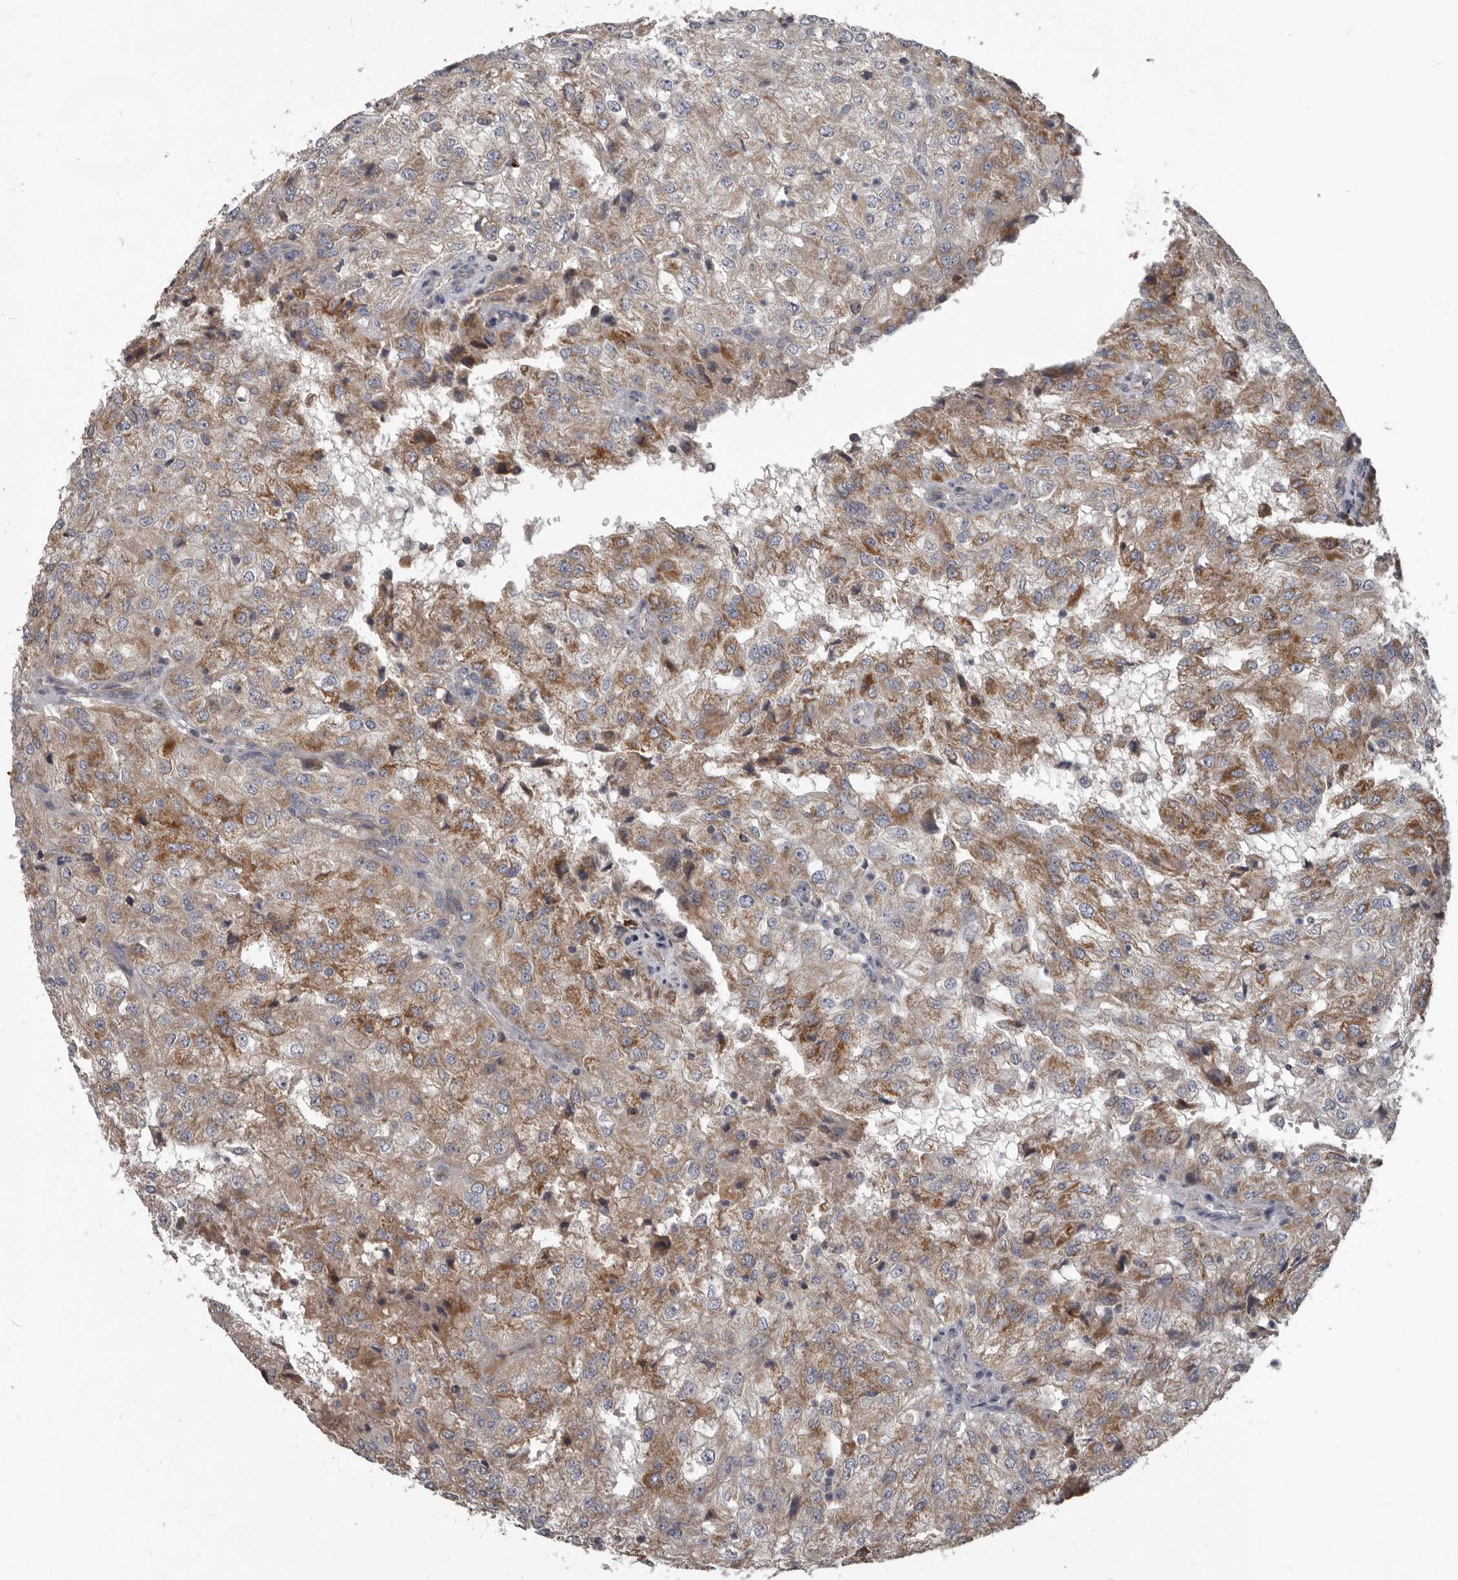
{"staining": {"intensity": "moderate", "quantity": ">75%", "location": "cytoplasmic/membranous"}, "tissue": "renal cancer", "cell_type": "Tumor cells", "image_type": "cancer", "snomed": [{"axis": "morphology", "description": "Adenocarcinoma, NOS"}, {"axis": "topography", "description": "Kidney"}], "caption": "DAB immunohistochemical staining of human renal cancer (adenocarcinoma) displays moderate cytoplasmic/membranous protein positivity in approximately >75% of tumor cells. The protein is stained brown, and the nuclei are stained in blue (DAB IHC with brightfield microscopy, high magnification).", "gene": "ALDH5A1", "patient": {"sex": "female", "age": 54}}